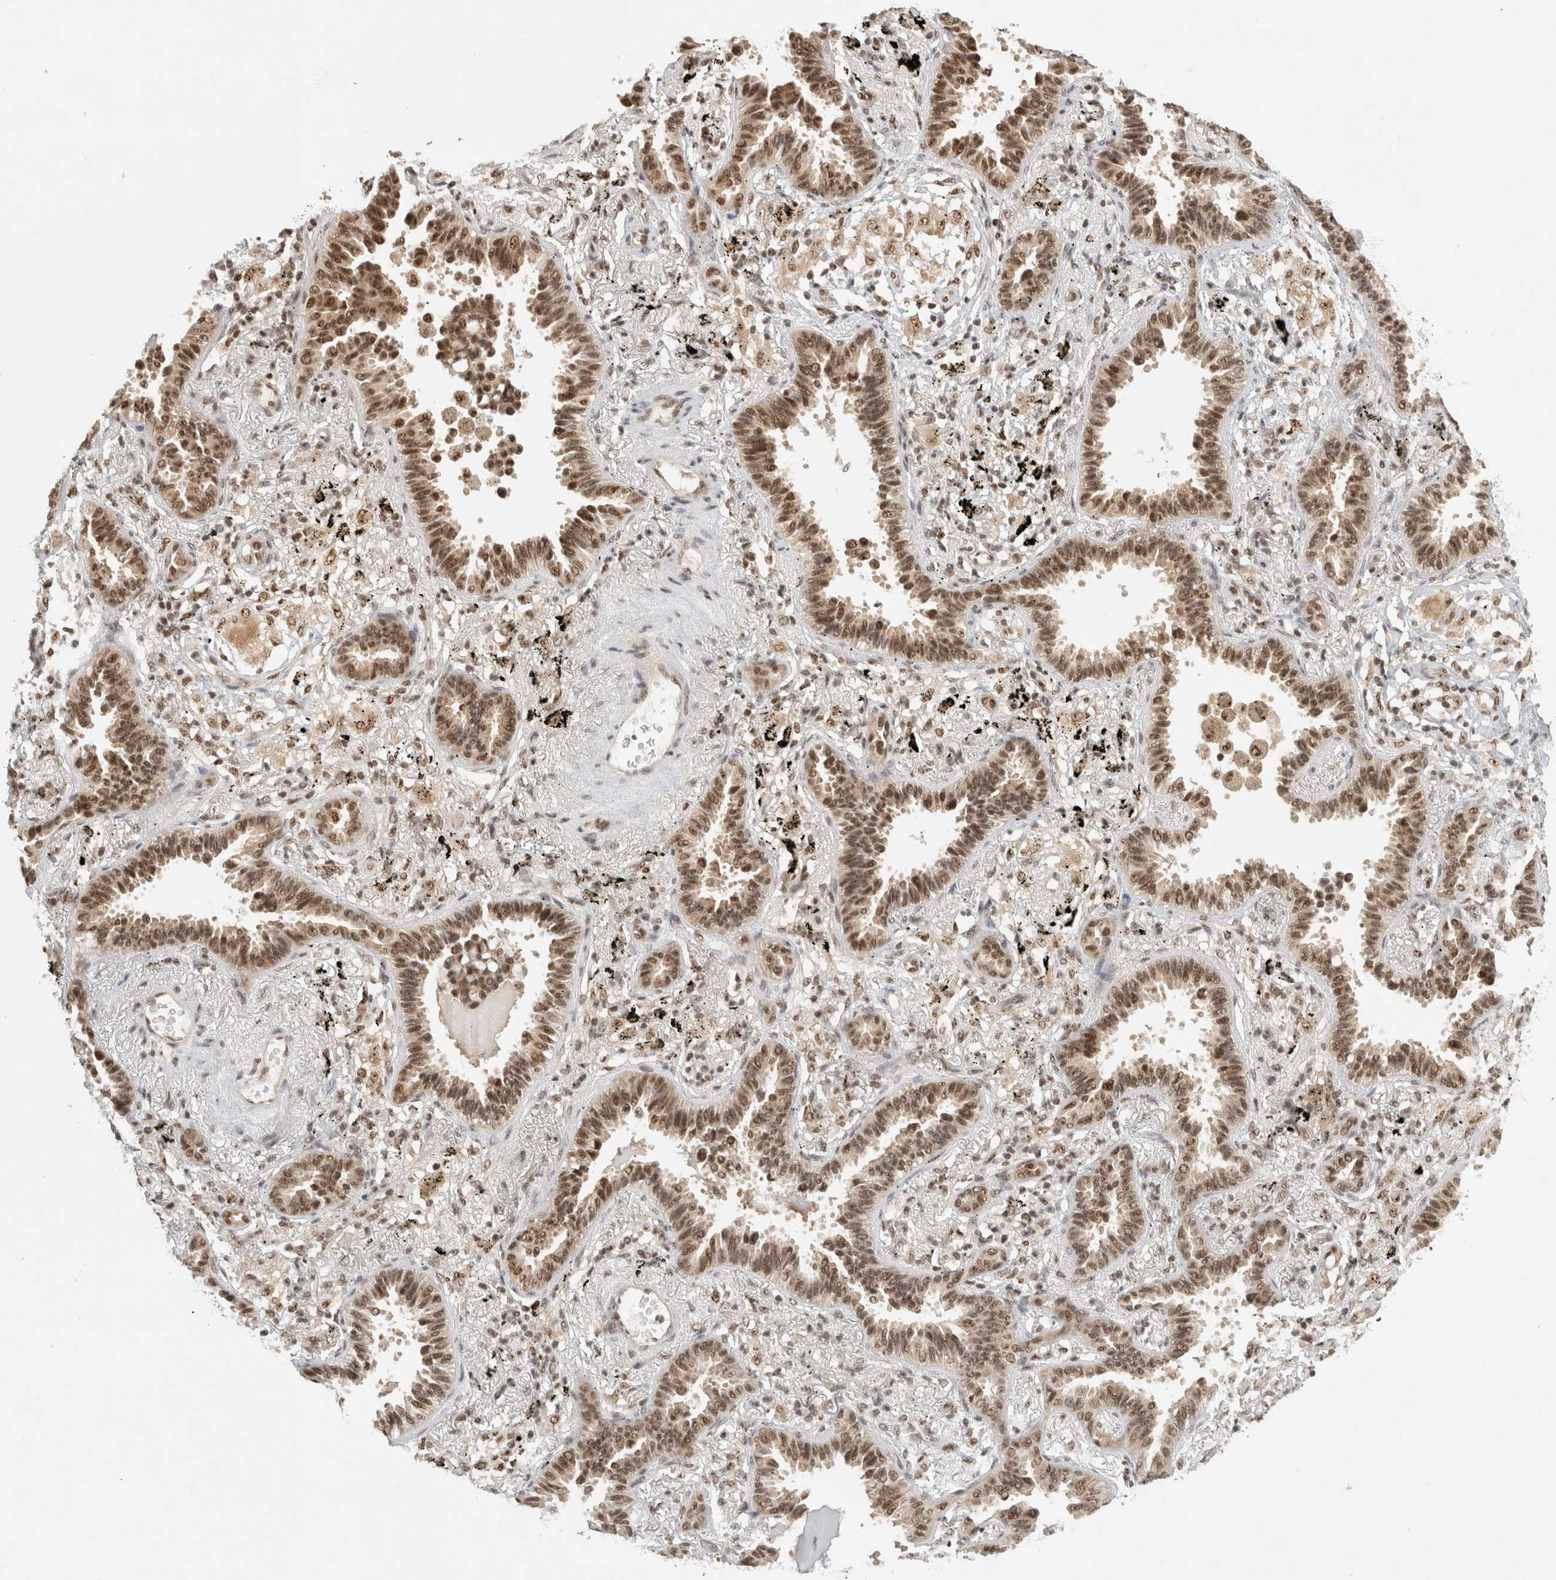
{"staining": {"intensity": "moderate", "quantity": ">75%", "location": "cytoplasmic/membranous,nuclear"}, "tissue": "lung cancer", "cell_type": "Tumor cells", "image_type": "cancer", "snomed": [{"axis": "morphology", "description": "Adenocarcinoma, NOS"}, {"axis": "topography", "description": "Lung"}], "caption": "The micrograph exhibits immunohistochemical staining of adenocarcinoma (lung). There is moderate cytoplasmic/membranous and nuclear expression is present in approximately >75% of tumor cells. The protein of interest is stained brown, and the nuclei are stained in blue (DAB IHC with brightfield microscopy, high magnification).", "gene": "EBNA1BP2", "patient": {"sex": "male", "age": 59}}